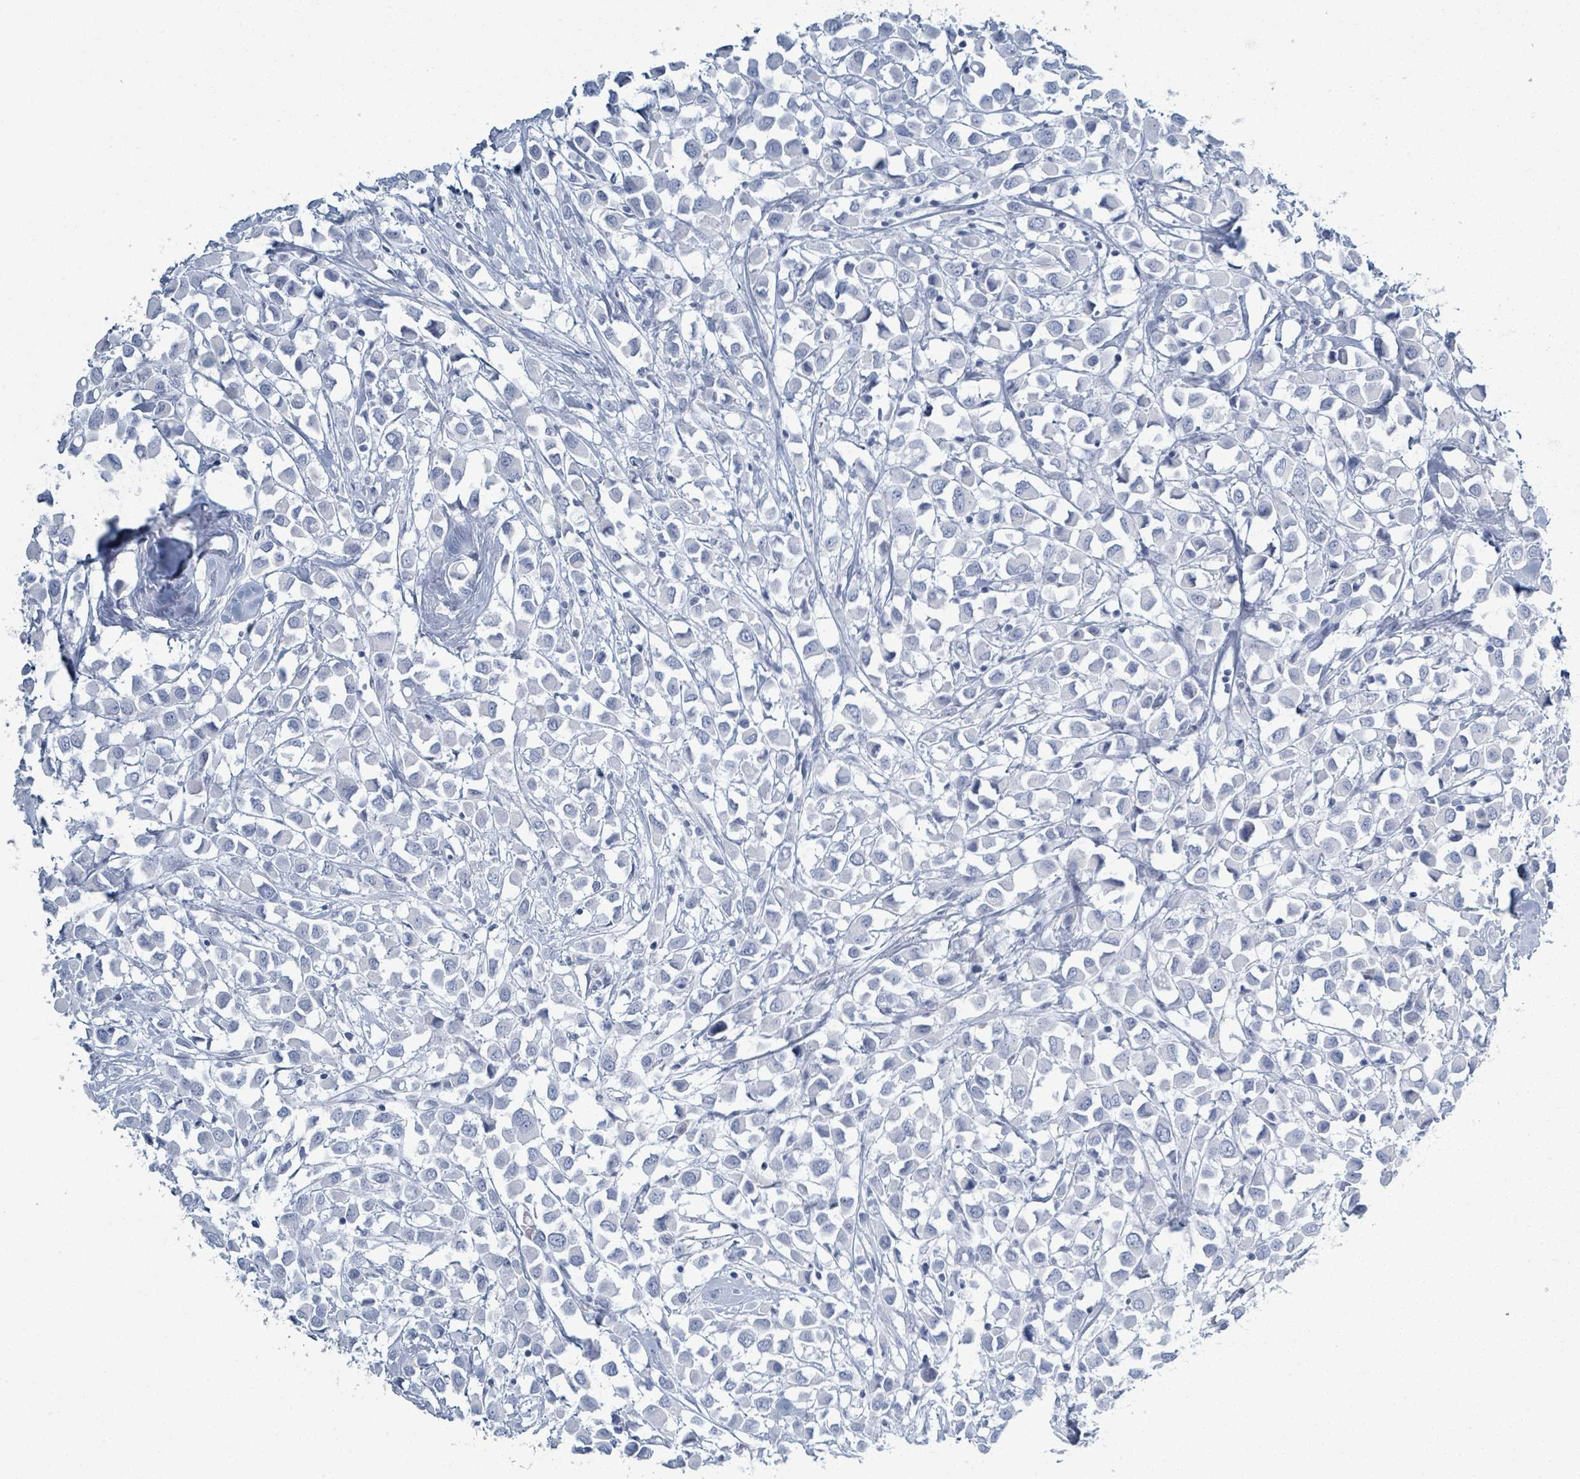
{"staining": {"intensity": "negative", "quantity": "none", "location": "none"}, "tissue": "breast cancer", "cell_type": "Tumor cells", "image_type": "cancer", "snomed": [{"axis": "morphology", "description": "Duct carcinoma"}, {"axis": "topography", "description": "Breast"}], "caption": "Immunohistochemistry (IHC) of human breast cancer displays no staining in tumor cells.", "gene": "DEFA4", "patient": {"sex": "female", "age": 61}}